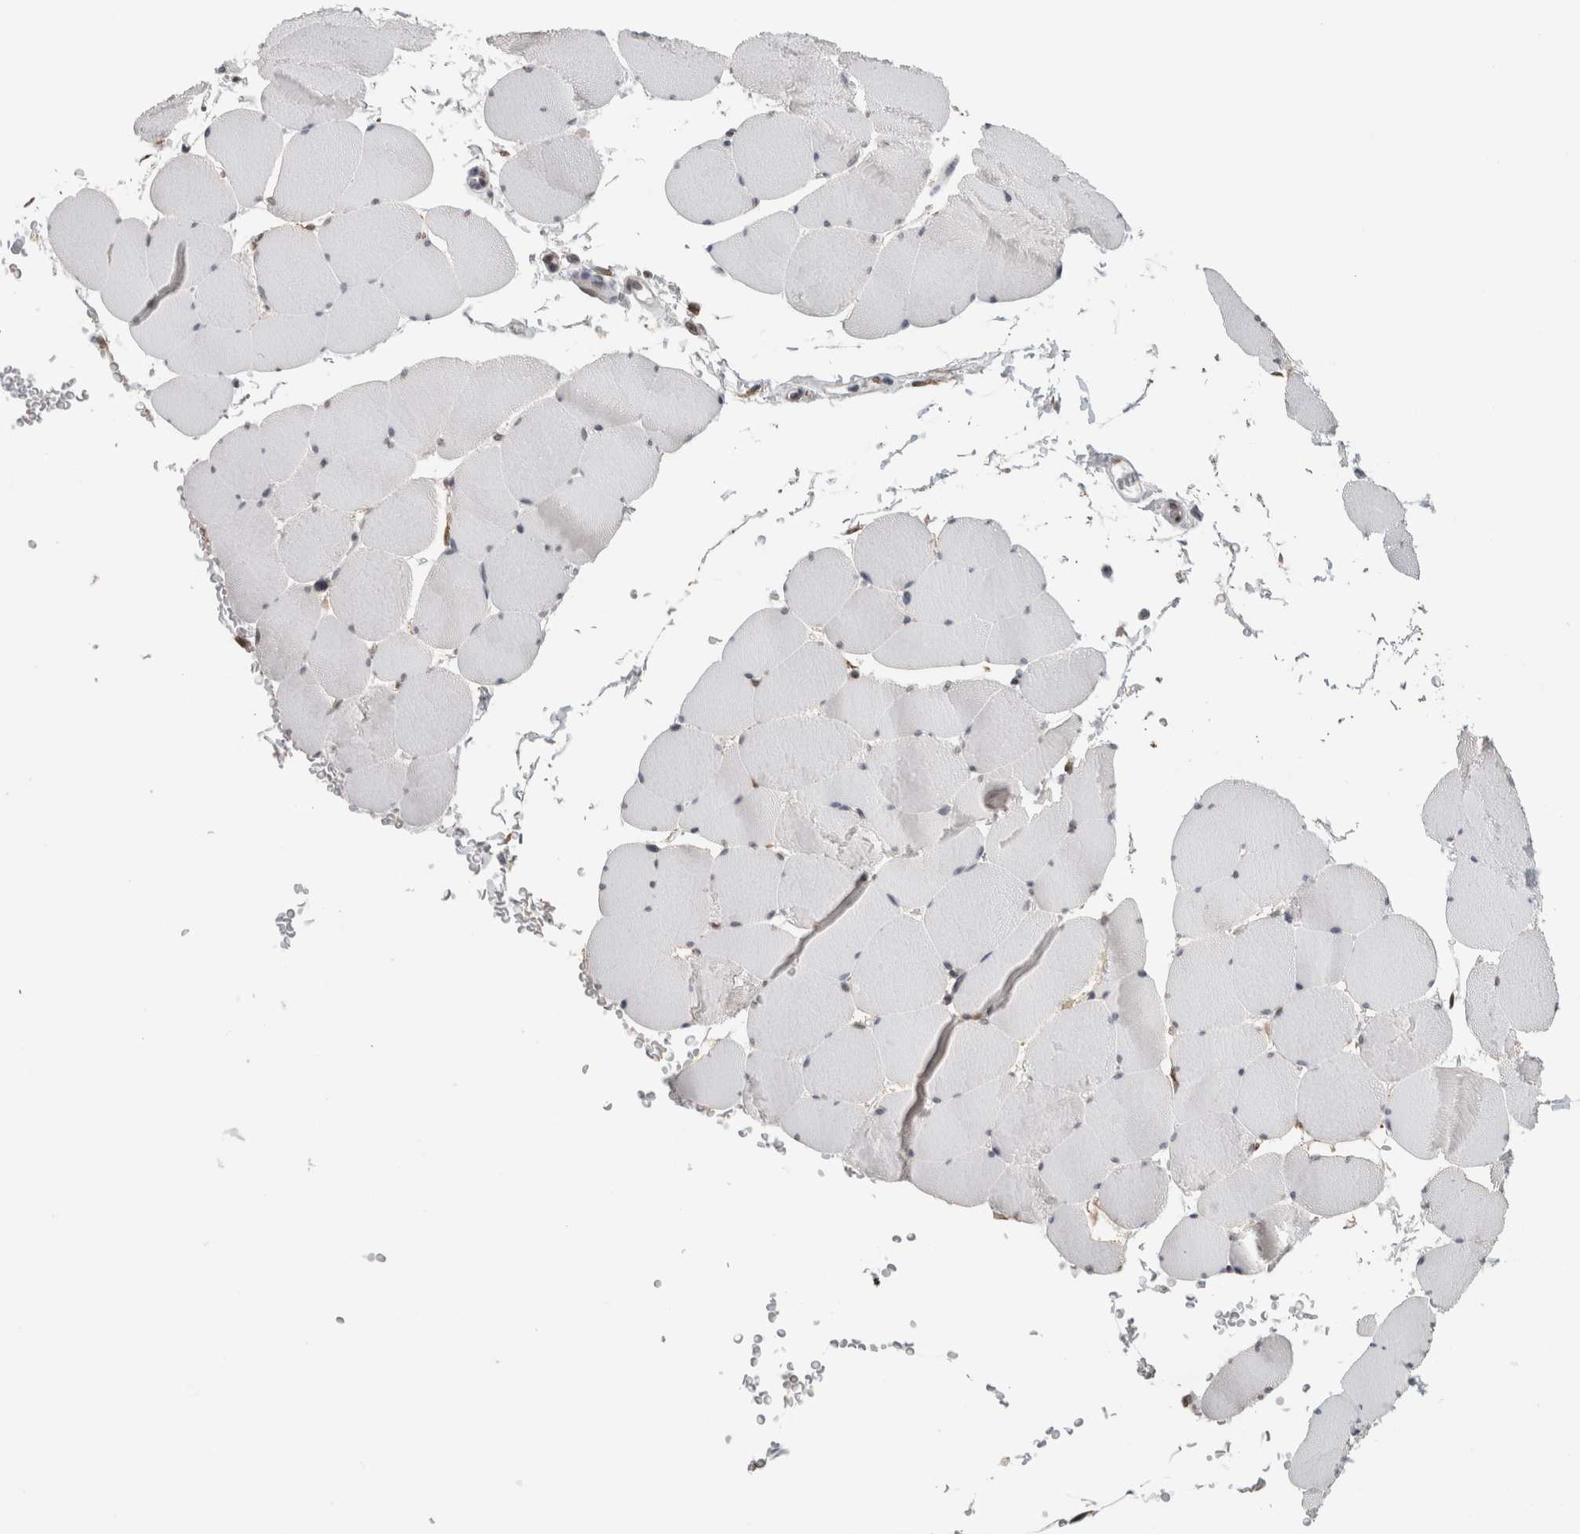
{"staining": {"intensity": "negative", "quantity": "none", "location": "none"}, "tissue": "skeletal muscle", "cell_type": "Myocytes", "image_type": "normal", "snomed": [{"axis": "morphology", "description": "Normal tissue, NOS"}, {"axis": "topography", "description": "Skeletal muscle"}], "caption": "High power microscopy photomicrograph of an IHC histopathology image of normal skeletal muscle, revealing no significant expression in myocytes. (Immunohistochemistry, brightfield microscopy, high magnification).", "gene": "RBMX2", "patient": {"sex": "male", "age": 62}}